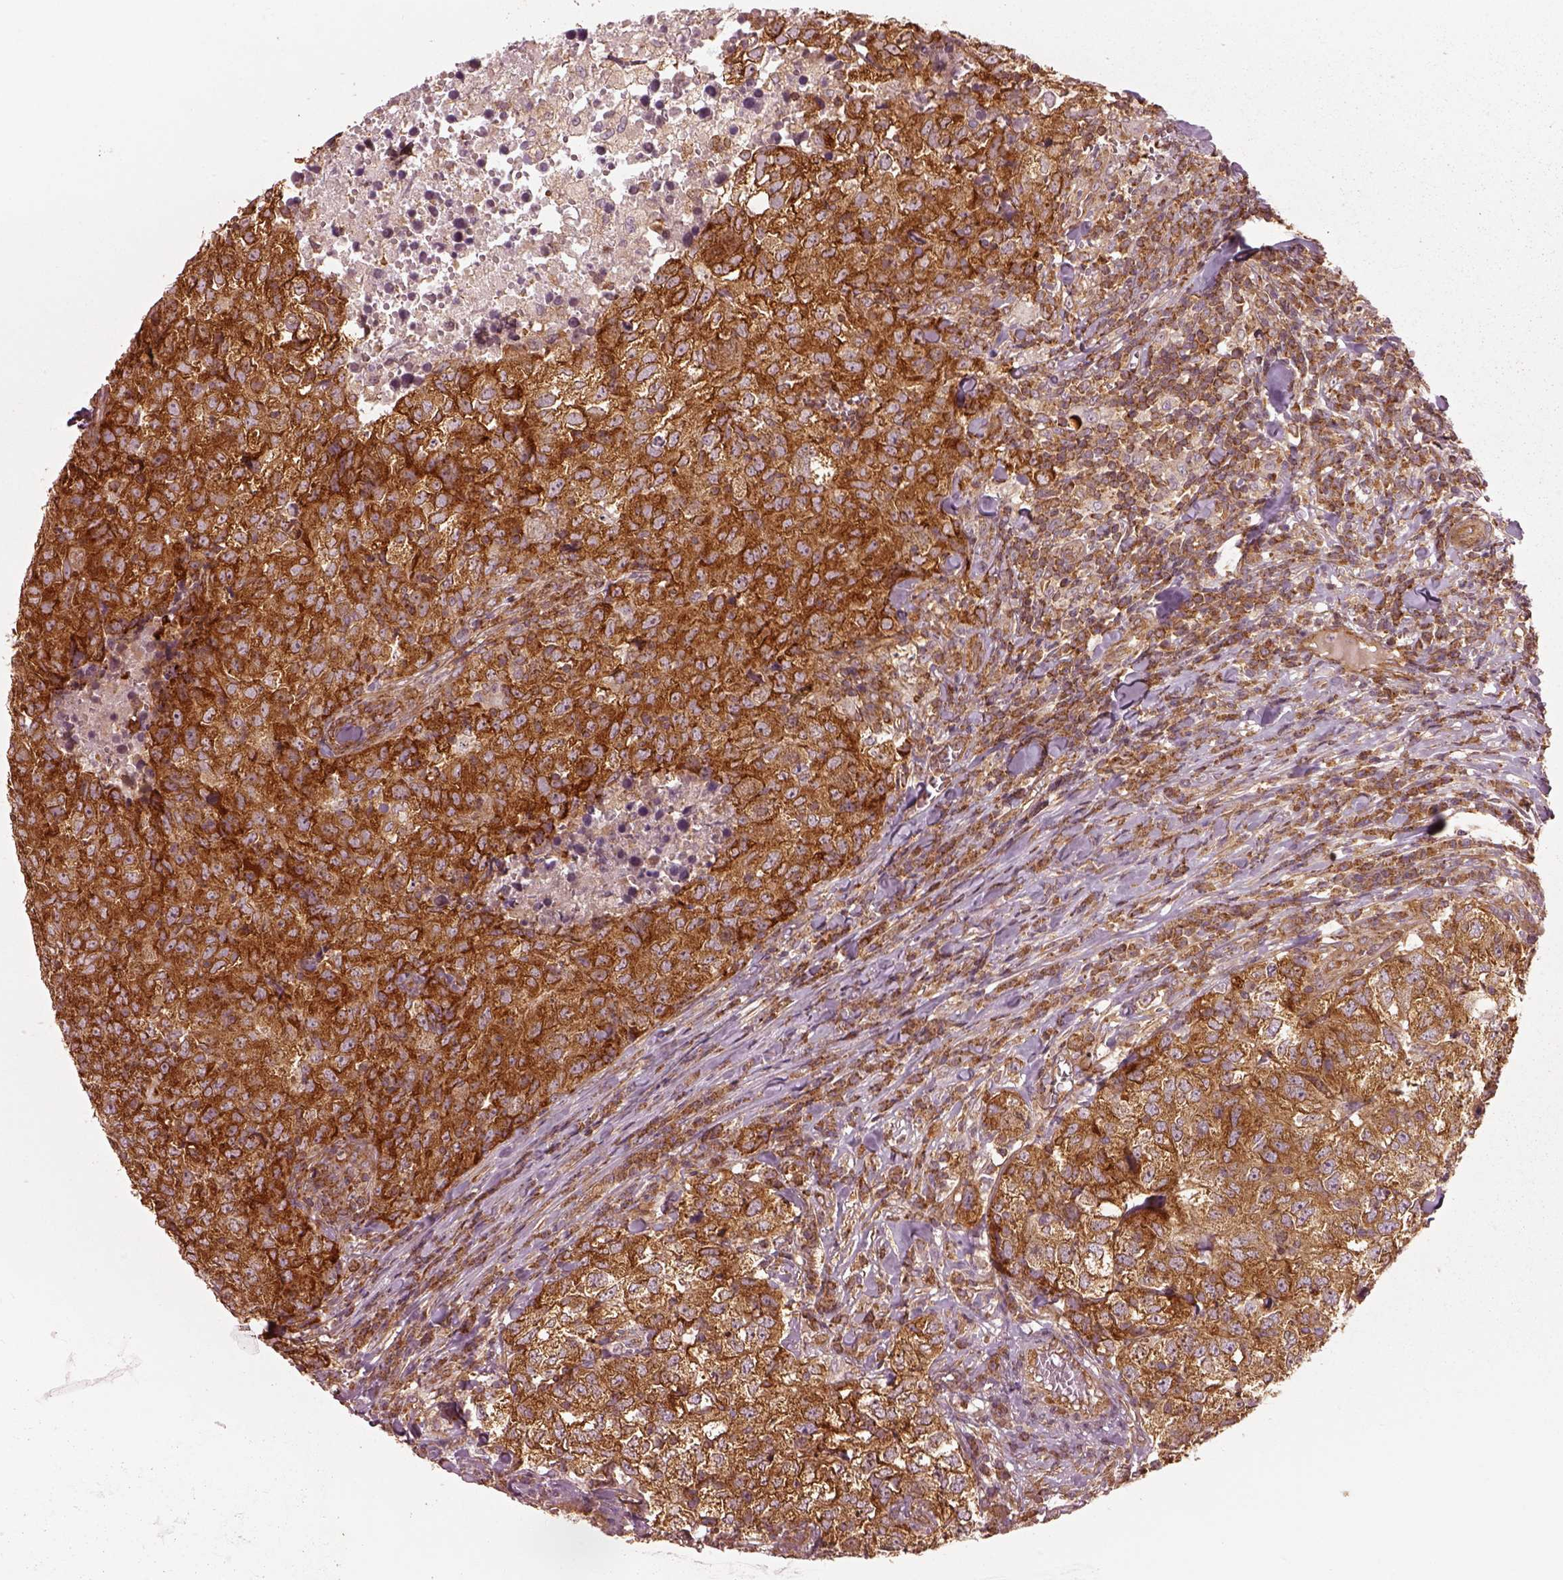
{"staining": {"intensity": "strong", "quantity": ">75%", "location": "cytoplasmic/membranous"}, "tissue": "breast cancer", "cell_type": "Tumor cells", "image_type": "cancer", "snomed": [{"axis": "morphology", "description": "Duct carcinoma"}, {"axis": "topography", "description": "Breast"}], "caption": "Immunohistochemical staining of breast cancer displays high levels of strong cytoplasmic/membranous staining in about >75% of tumor cells.", "gene": "LSM14A", "patient": {"sex": "female", "age": 30}}